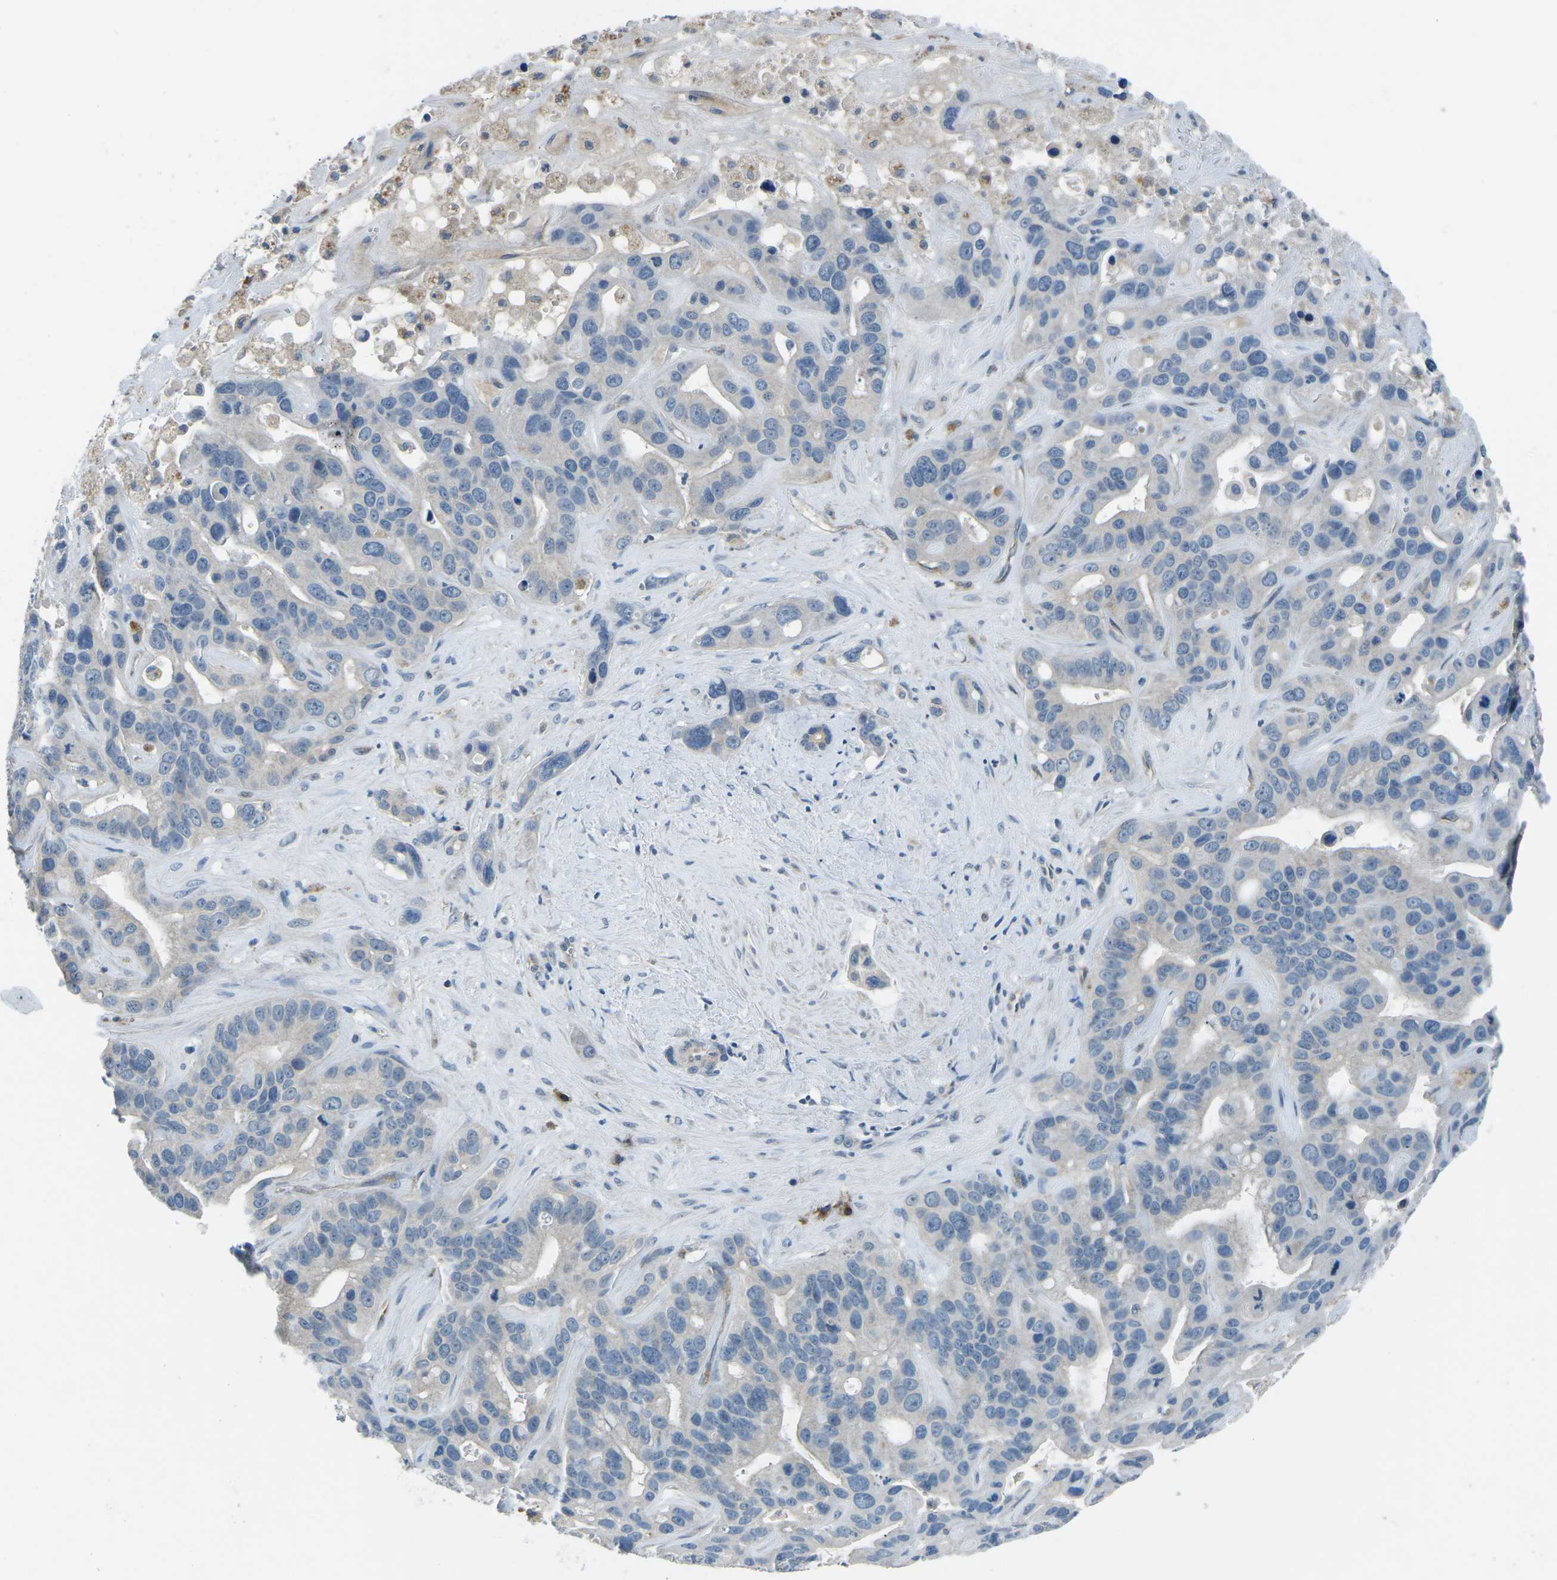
{"staining": {"intensity": "negative", "quantity": "none", "location": "none"}, "tissue": "liver cancer", "cell_type": "Tumor cells", "image_type": "cancer", "snomed": [{"axis": "morphology", "description": "Cholangiocarcinoma"}, {"axis": "topography", "description": "Liver"}], "caption": "High magnification brightfield microscopy of liver cholangiocarcinoma stained with DAB (3,3'-diaminobenzidine) (brown) and counterstained with hematoxylin (blue): tumor cells show no significant expression.", "gene": "CD1D", "patient": {"sex": "female", "age": 65}}